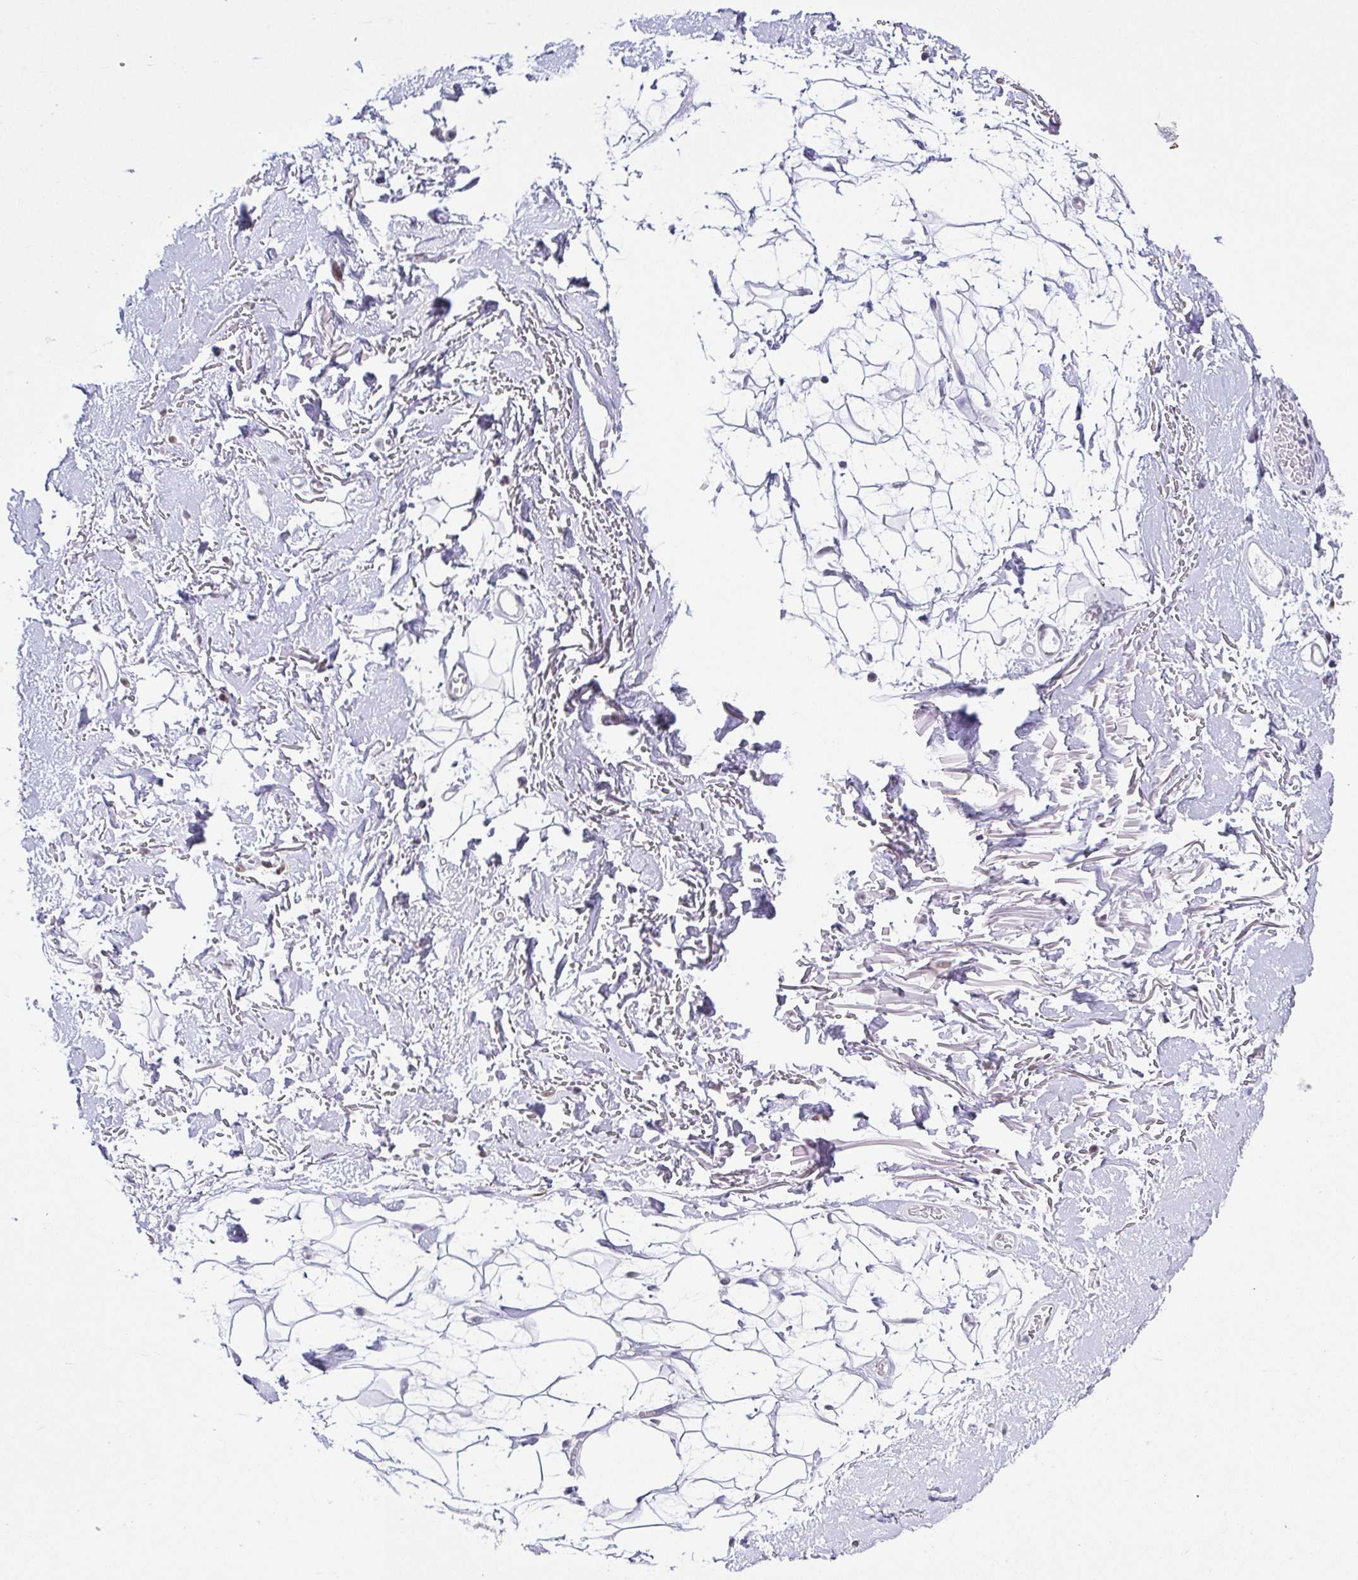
{"staining": {"intensity": "negative", "quantity": "none", "location": "none"}, "tissue": "adipose tissue", "cell_type": "Adipocytes", "image_type": "normal", "snomed": [{"axis": "morphology", "description": "Normal tissue, NOS"}, {"axis": "topography", "description": "Anal"}, {"axis": "topography", "description": "Peripheral nerve tissue"}], "caption": "IHC of unremarkable adipose tissue shows no expression in adipocytes. (Immunohistochemistry, brightfield microscopy, high magnification).", "gene": "RBM3", "patient": {"sex": "male", "age": 78}}